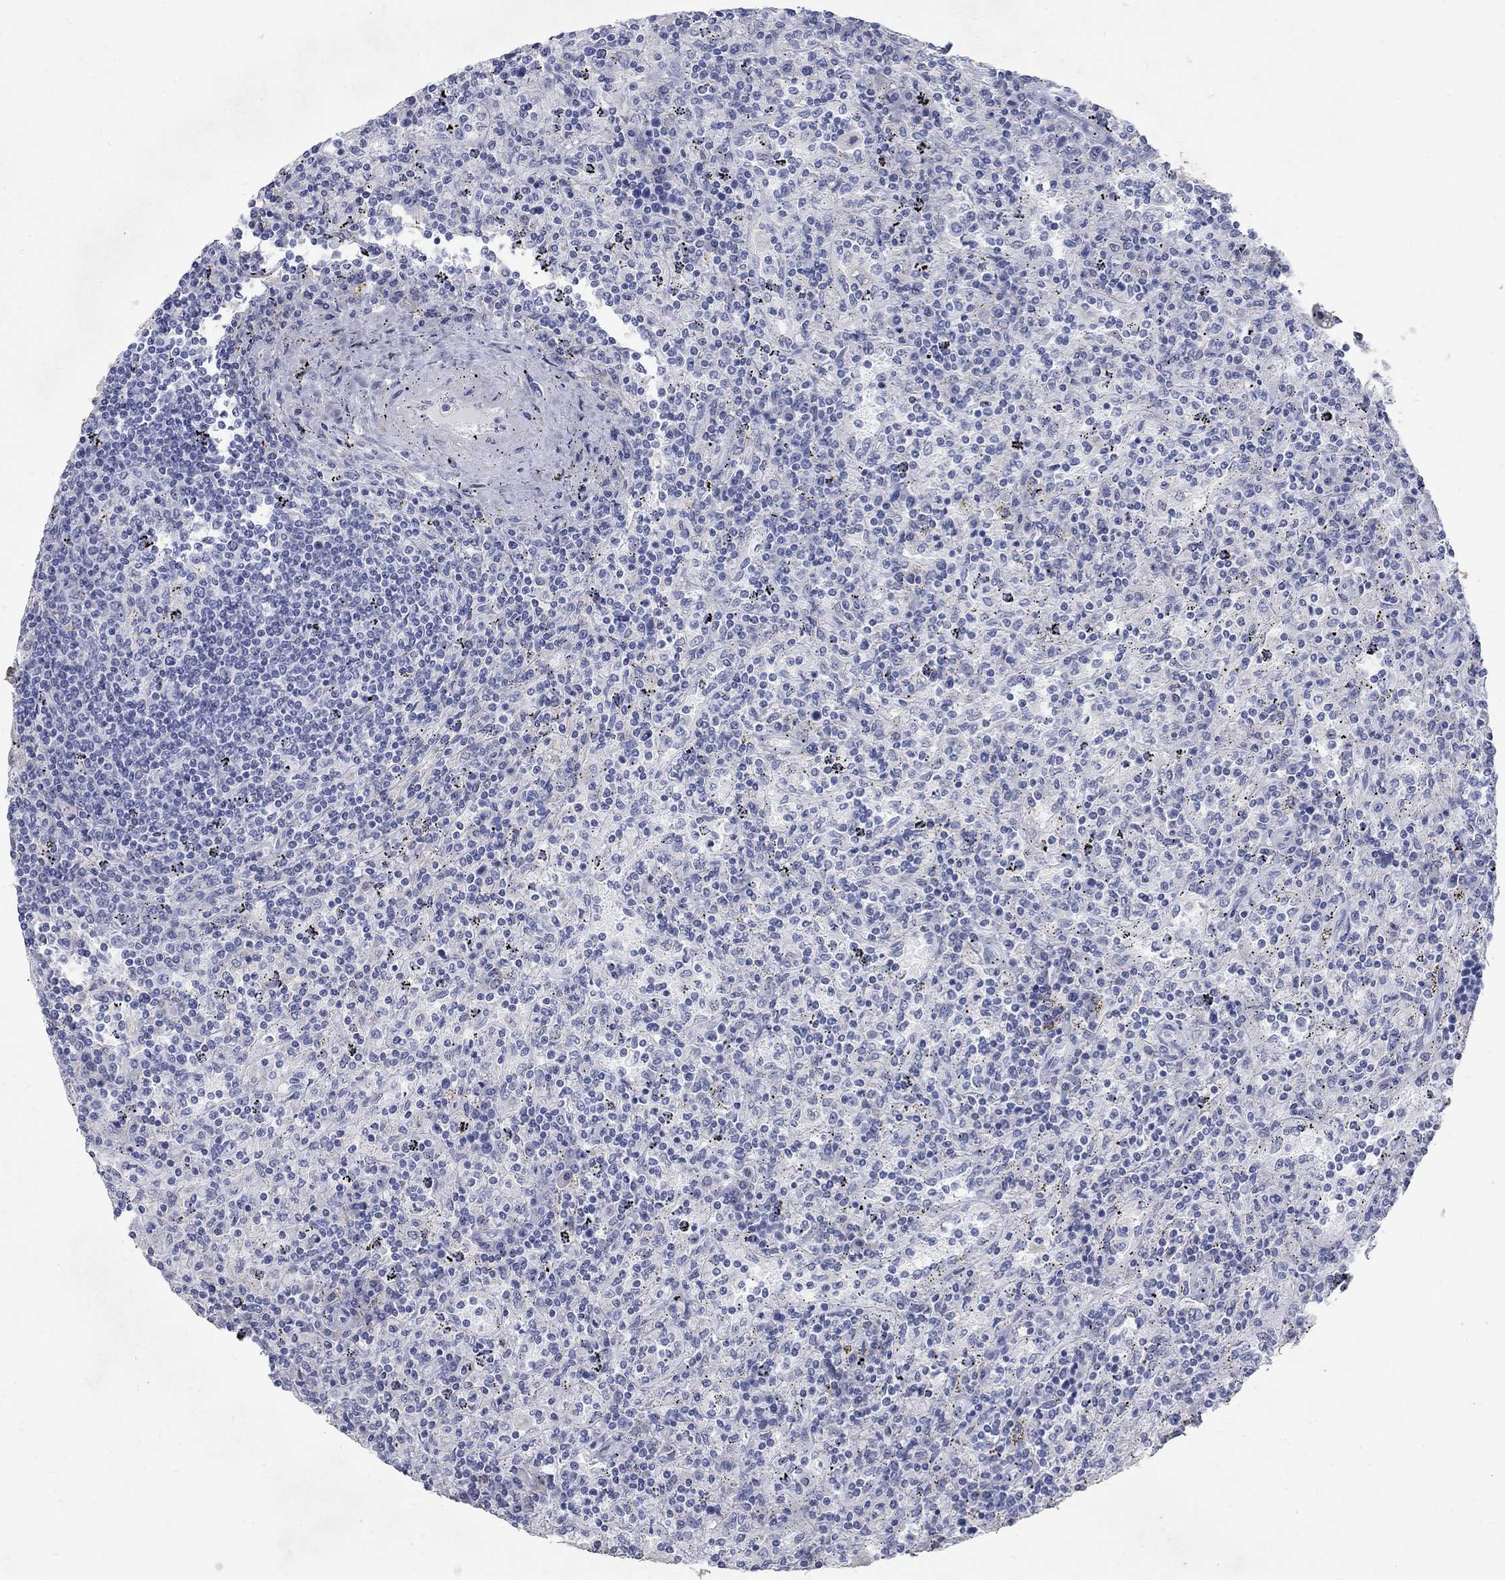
{"staining": {"intensity": "negative", "quantity": "none", "location": "none"}, "tissue": "lymphoma", "cell_type": "Tumor cells", "image_type": "cancer", "snomed": [{"axis": "morphology", "description": "Malignant lymphoma, non-Hodgkin's type, Low grade"}, {"axis": "topography", "description": "Spleen"}], "caption": "Immunohistochemical staining of human lymphoma exhibits no significant staining in tumor cells. (Stains: DAB IHC with hematoxylin counter stain, Microscopy: brightfield microscopy at high magnification).", "gene": "RFTN2", "patient": {"sex": "male", "age": 62}}